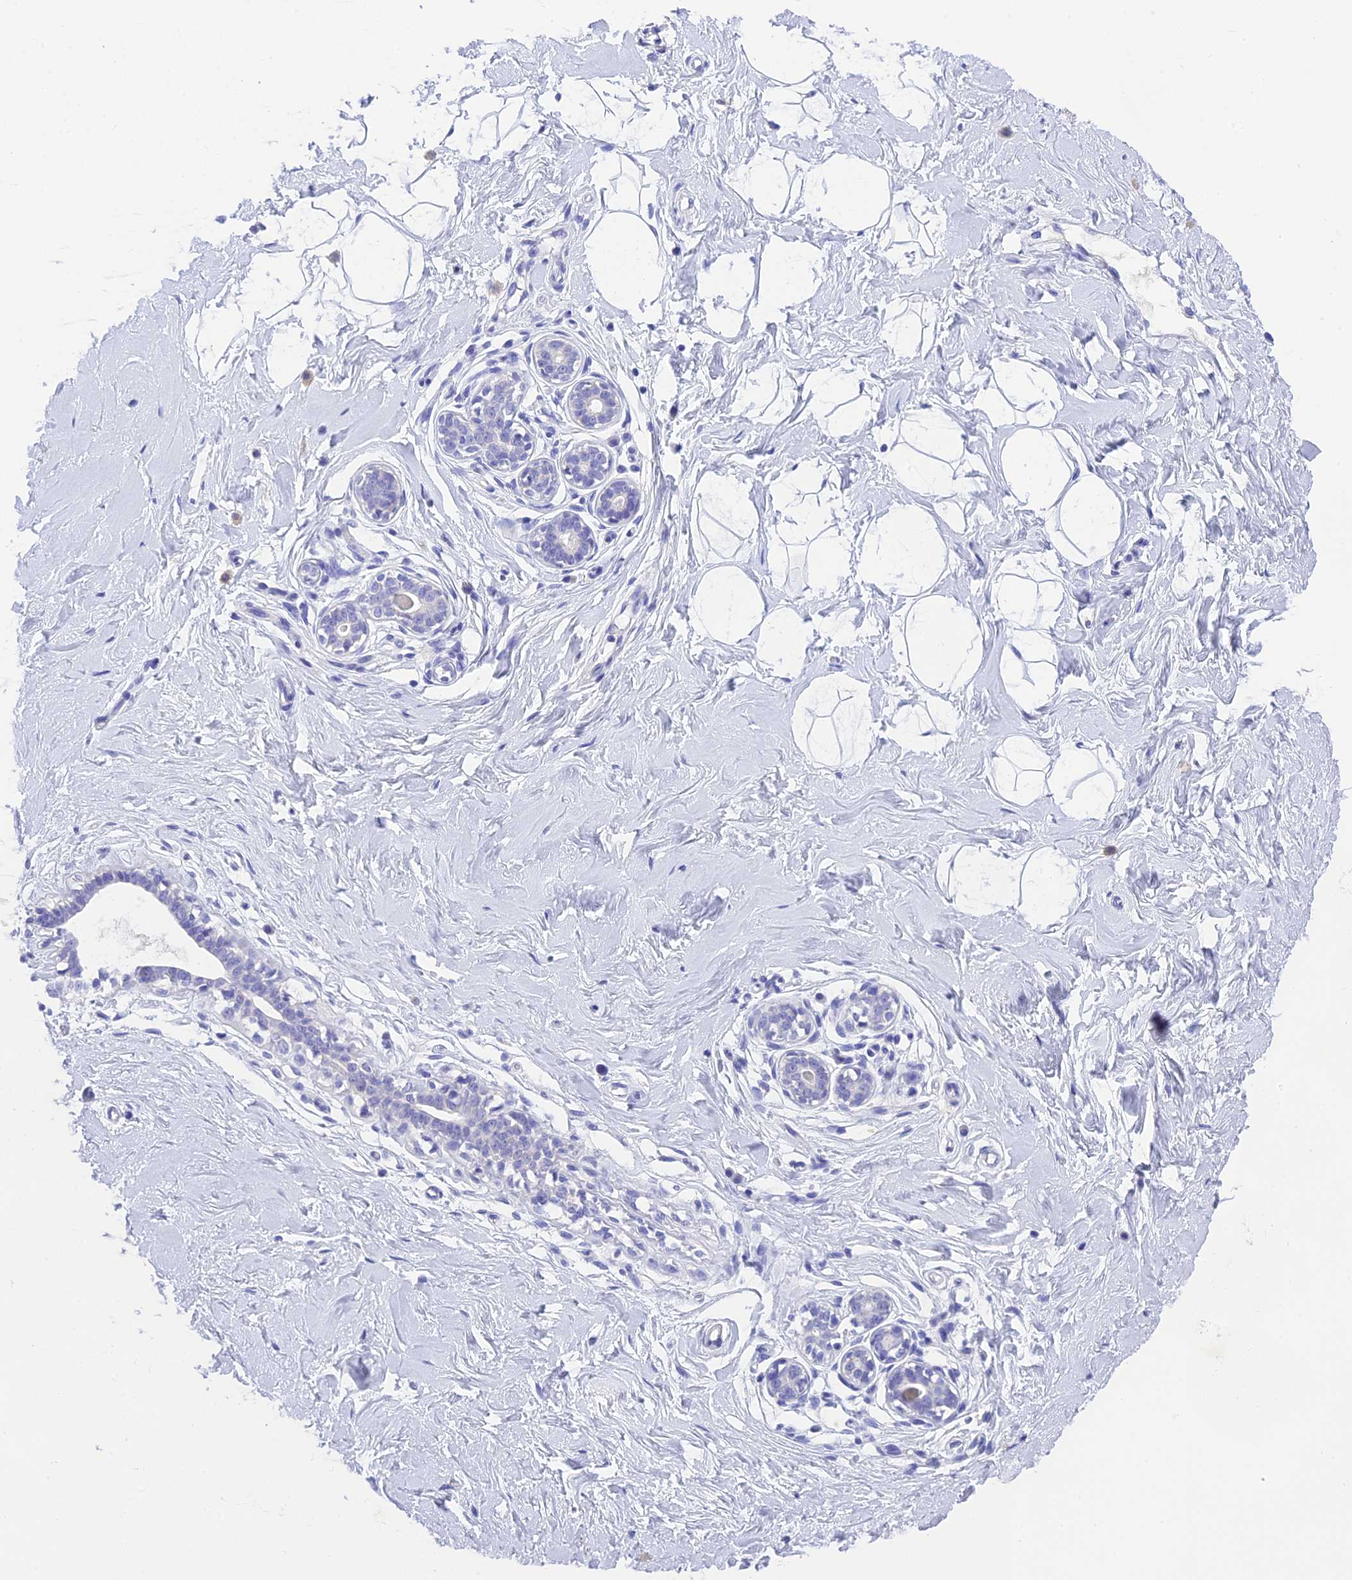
{"staining": {"intensity": "negative", "quantity": "none", "location": "none"}, "tissue": "breast", "cell_type": "Adipocytes", "image_type": "normal", "snomed": [{"axis": "morphology", "description": "Normal tissue, NOS"}, {"axis": "morphology", "description": "Adenoma, NOS"}, {"axis": "topography", "description": "Breast"}], "caption": "Immunohistochemical staining of benign breast displays no significant staining in adipocytes.", "gene": "KDELR3", "patient": {"sex": "female", "age": 23}}